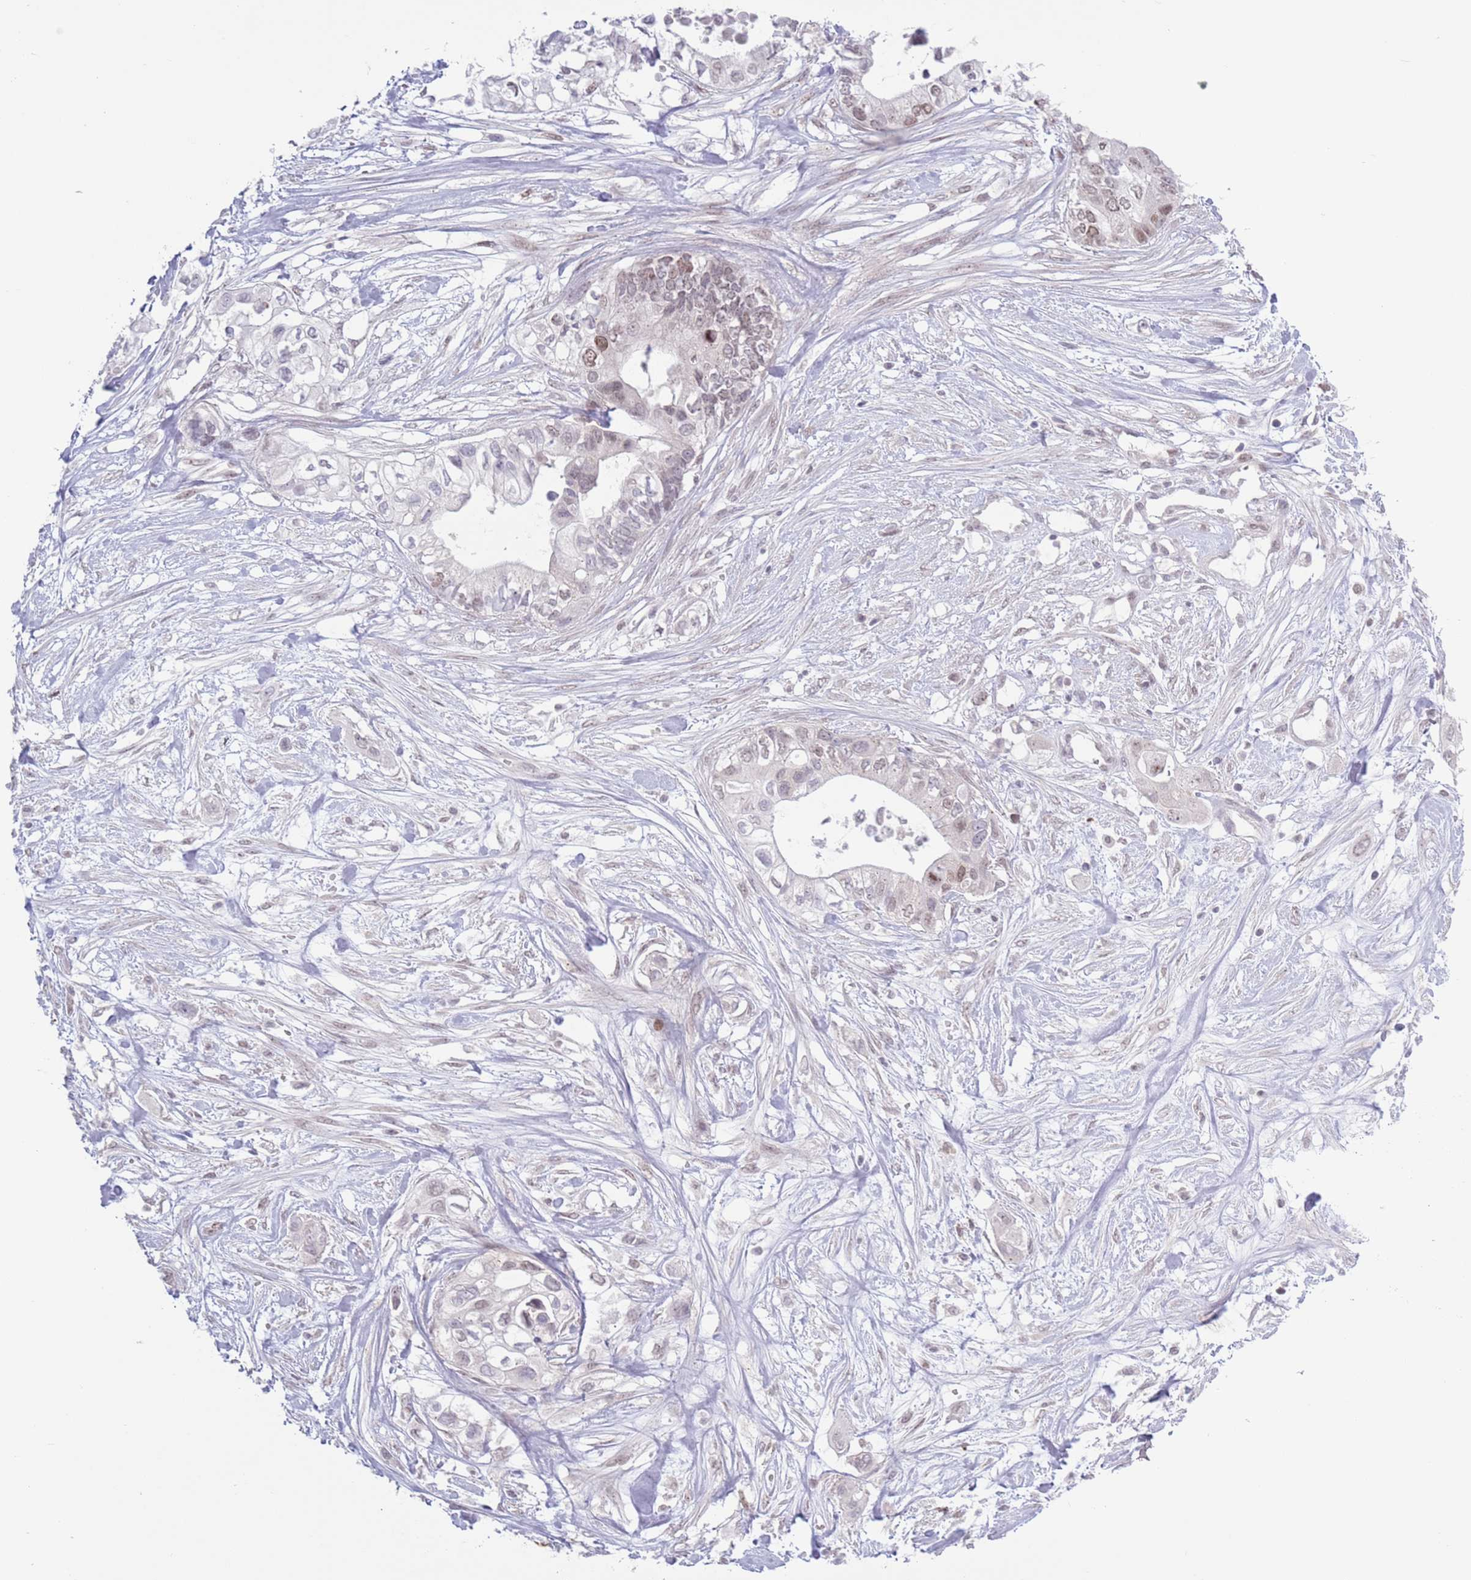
{"staining": {"intensity": "moderate", "quantity": "<25%", "location": "nuclear"}, "tissue": "pancreatic cancer", "cell_type": "Tumor cells", "image_type": "cancer", "snomed": [{"axis": "morphology", "description": "Adenocarcinoma, NOS"}, {"axis": "topography", "description": "Pancreas"}], "caption": "An immunohistochemistry (IHC) image of tumor tissue is shown. Protein staining in brown shows moderate nuclear positivity in pancreatic adenocarcinoma within tumor cells.", "gene": "MRPL34", "patient": {"sex": "female", "age": 63}}